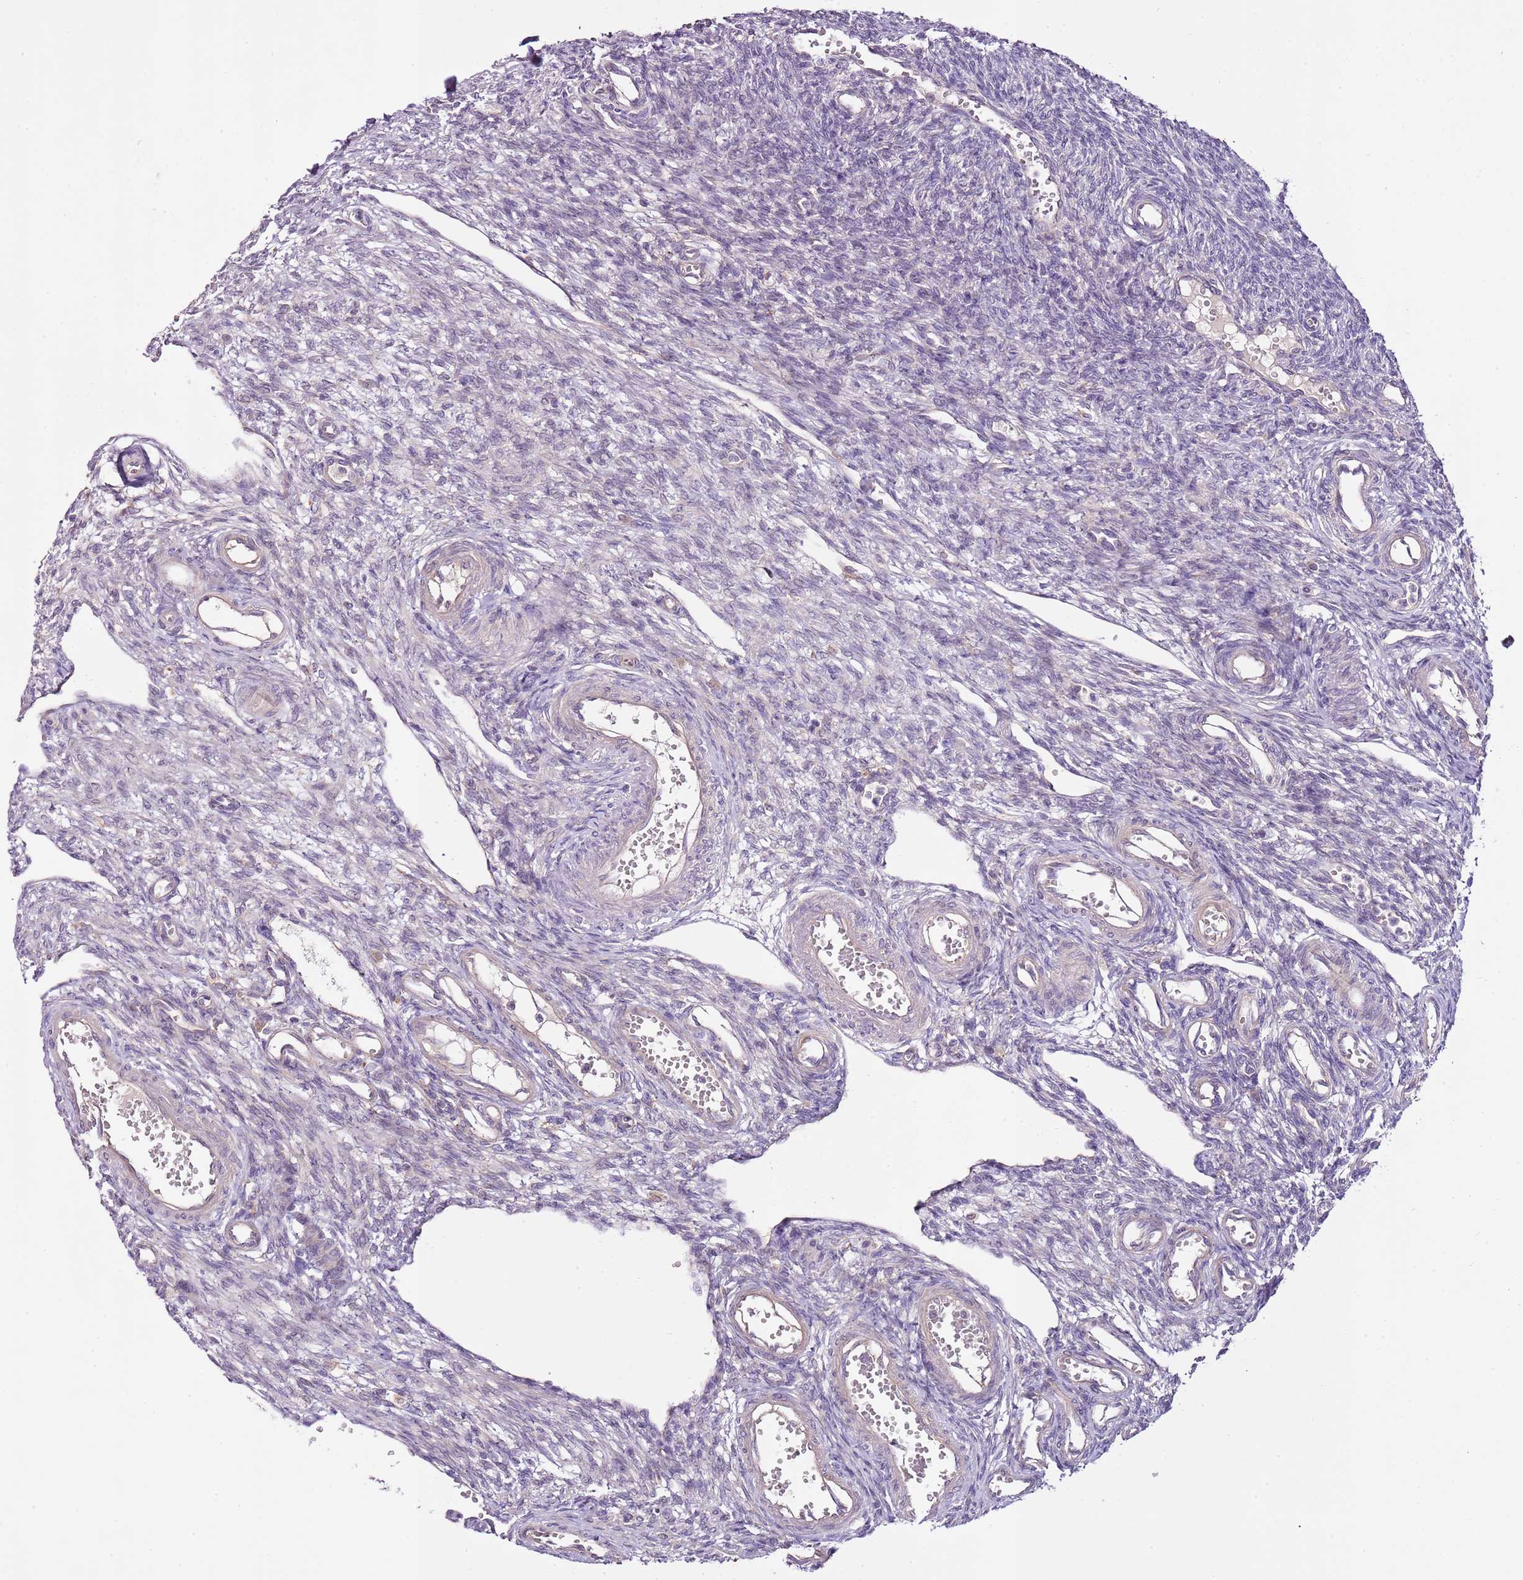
{"staining": {"intensity": "negative", "quantity": "none", "location": "none"}, "tissue": "ovary", "cell_type": "Follicle cells", "image_type": "normal", "snomed": [{"axis": "morphology", "description": "Normal tissue, NOS"}, {"axis": "morphology", "description": "Cyst, NOS"}, {"axis": "topography", "description": "Ovary"}], "caption": "This is an IHC image of unremarkable human ovary. There is no expression in follicle cells.", "gene": "CMKLR1", "patient": {"sex": "female", "age": 33}}